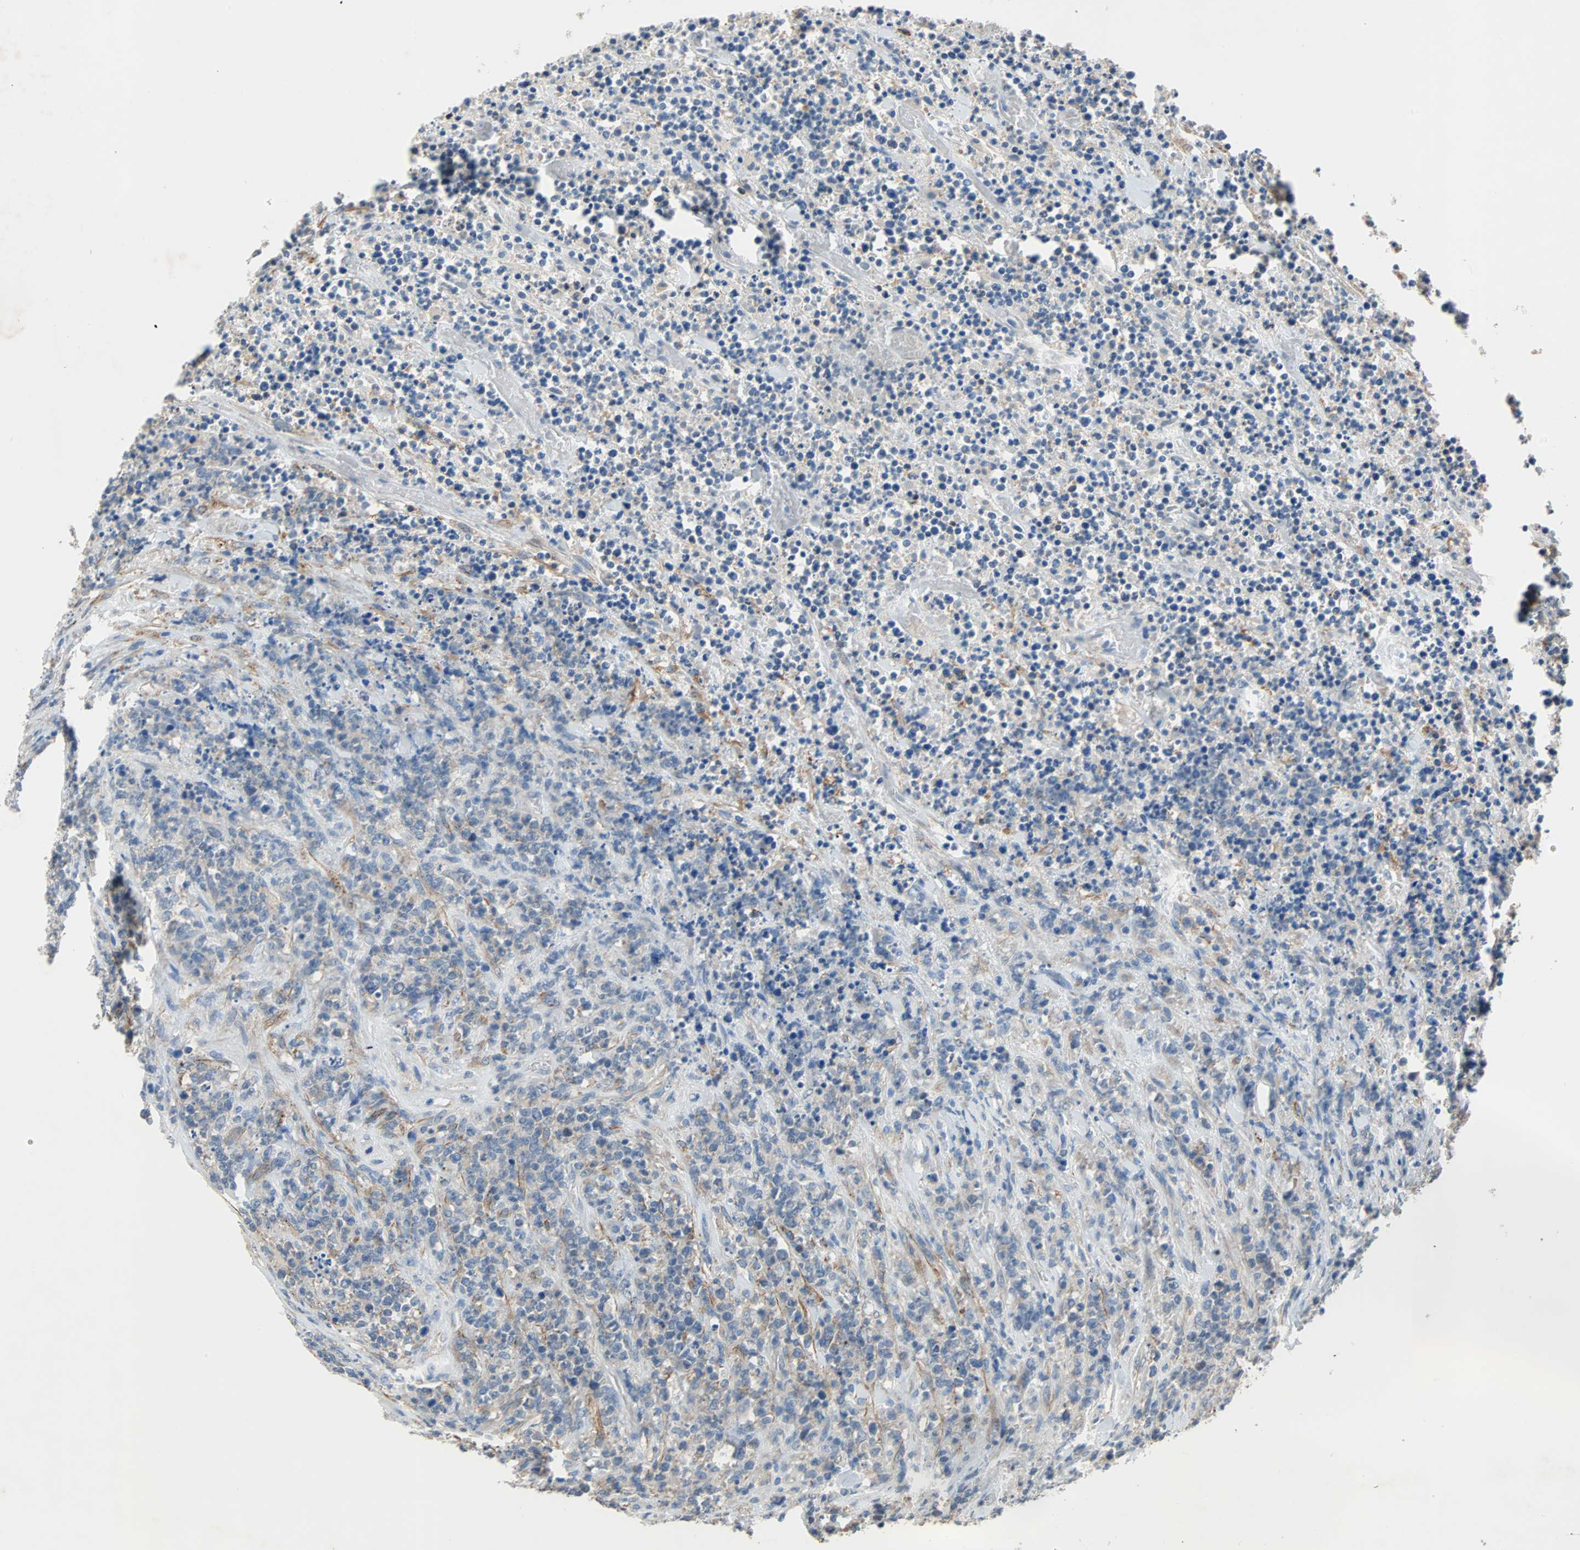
{"staining": {"intensity": "weak", "quantity": "25%-75%", "location": "cytoplasmic/membranous"}, "tissue": "lymphoma", "cell_type": "Tumor cells", "image_type": "cancer", "snomed": [{"axis": "morphology", "description": "Malignant lymphoma, non-Hodgkin's type, High grade"}, {"axis": "topography", "description": "Soft tissue"}], "caption": "Protein expression by IHC exhibits weak cytoplasmic/membranous expression in approximately 25%-75% of tumor cells in high-grade malignant lymphoma, non-Hodgkin's type.", "gene": "TNFRSF12A", "patient": {"sex": "male", "age": 18}}